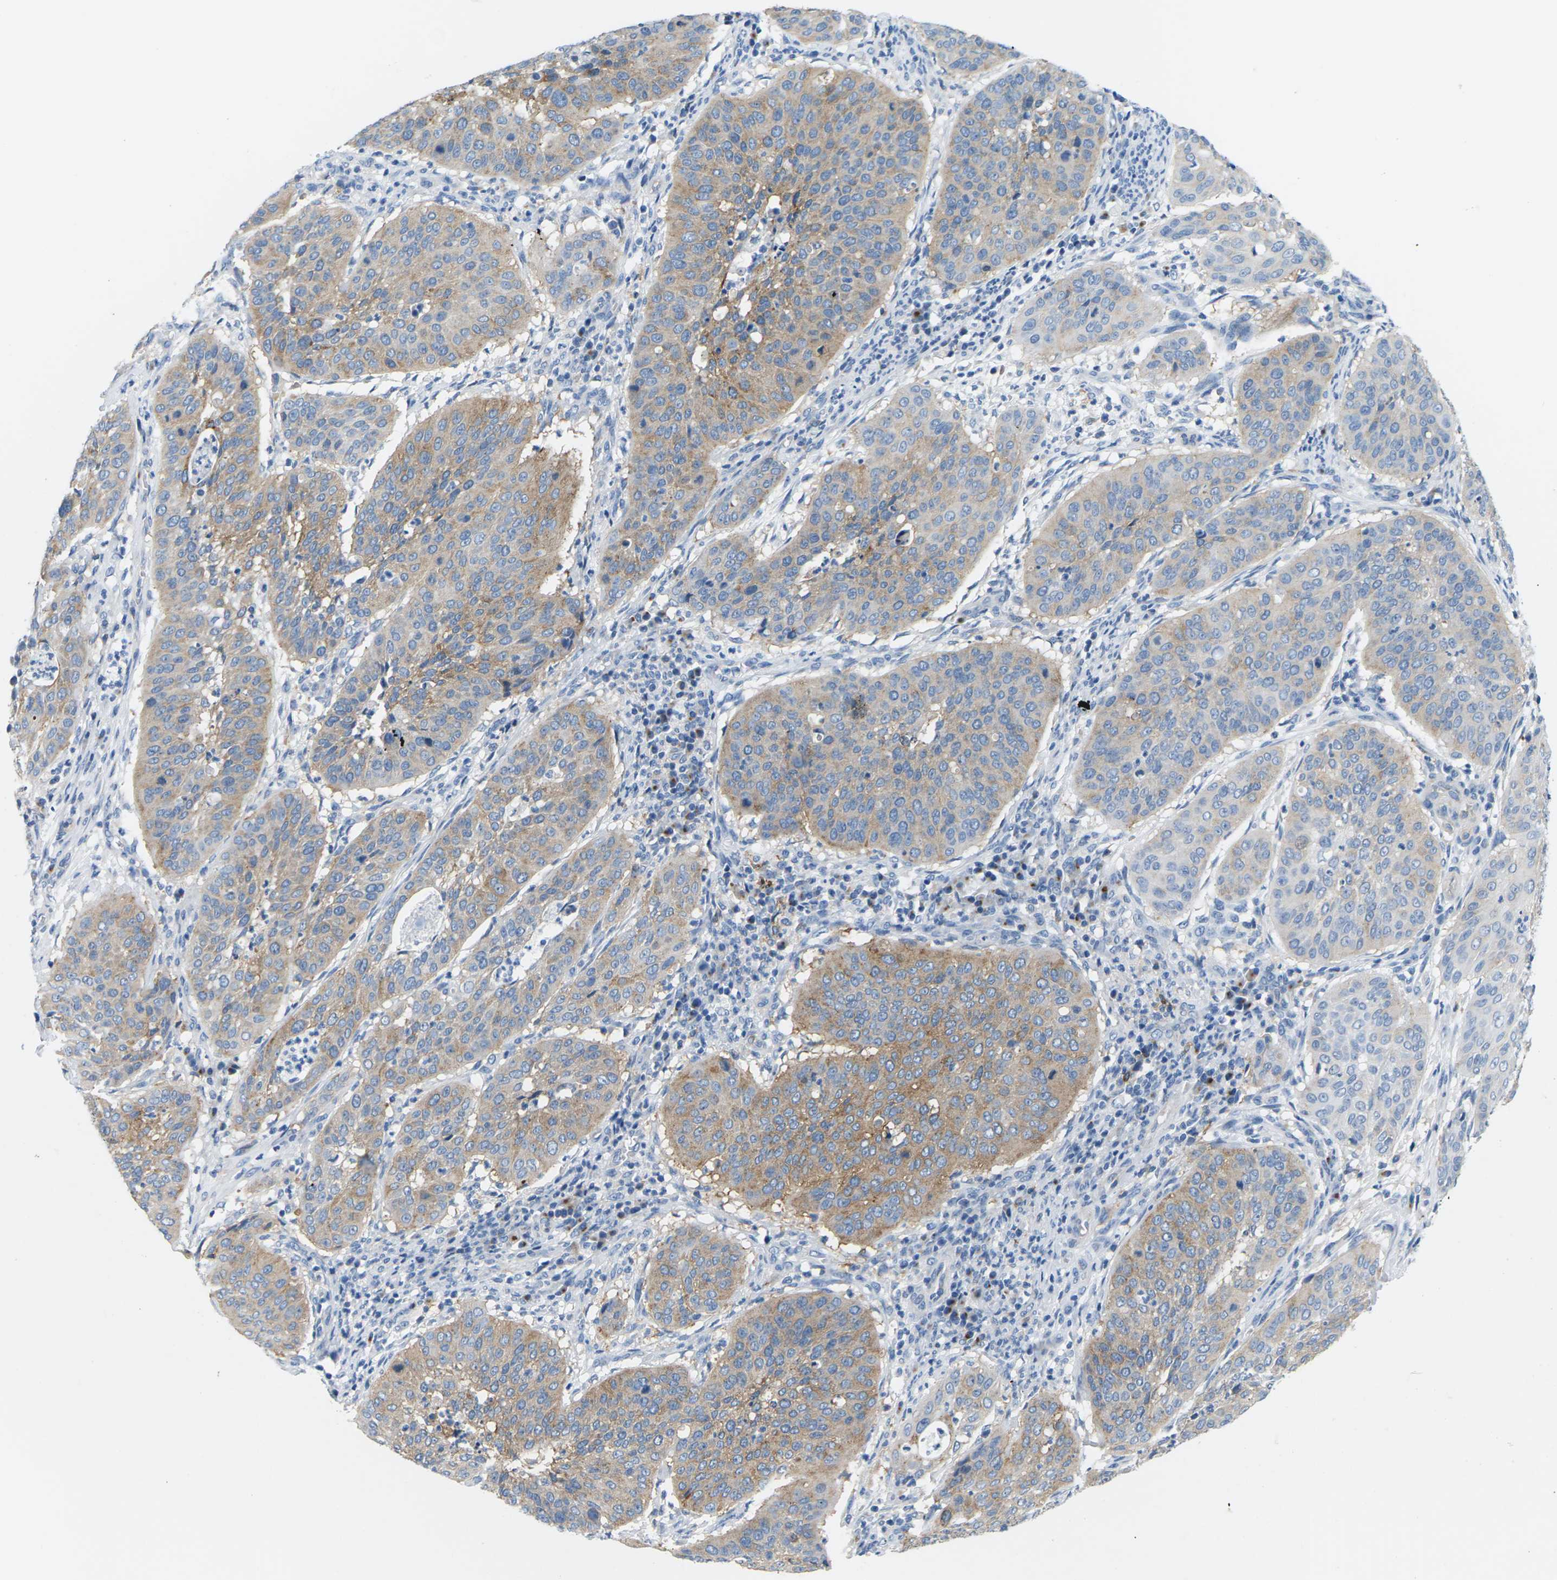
{"staining": {"intensity": "weak", "quantity": "25%-75%", "location": "cytoplasmic/membranous"}, "tissue": "cervical cancer", "cell_type": "Tumor cells", "image_type": "cancer", "snomed": [{"axis": "morphology", "description": "Normal tissue, NOS"}, {"axis": "morphology", "description": "Squamous cell carcinoma, NOS"}, {"axis": "topography", "description": "Cervix"}], "caption": "Immunohistochemical staining of cervical cancer demonstrates low levels of weak cytoplasmic/membranous staining in about 25%-75% of tumor cells. Using DAB (brown) and hematoxylin (blue) stains, captured at high magnification using brightfield microscopy.", "gene": "SYNGR2", "patient": {"sex": "female", "age": 39}}